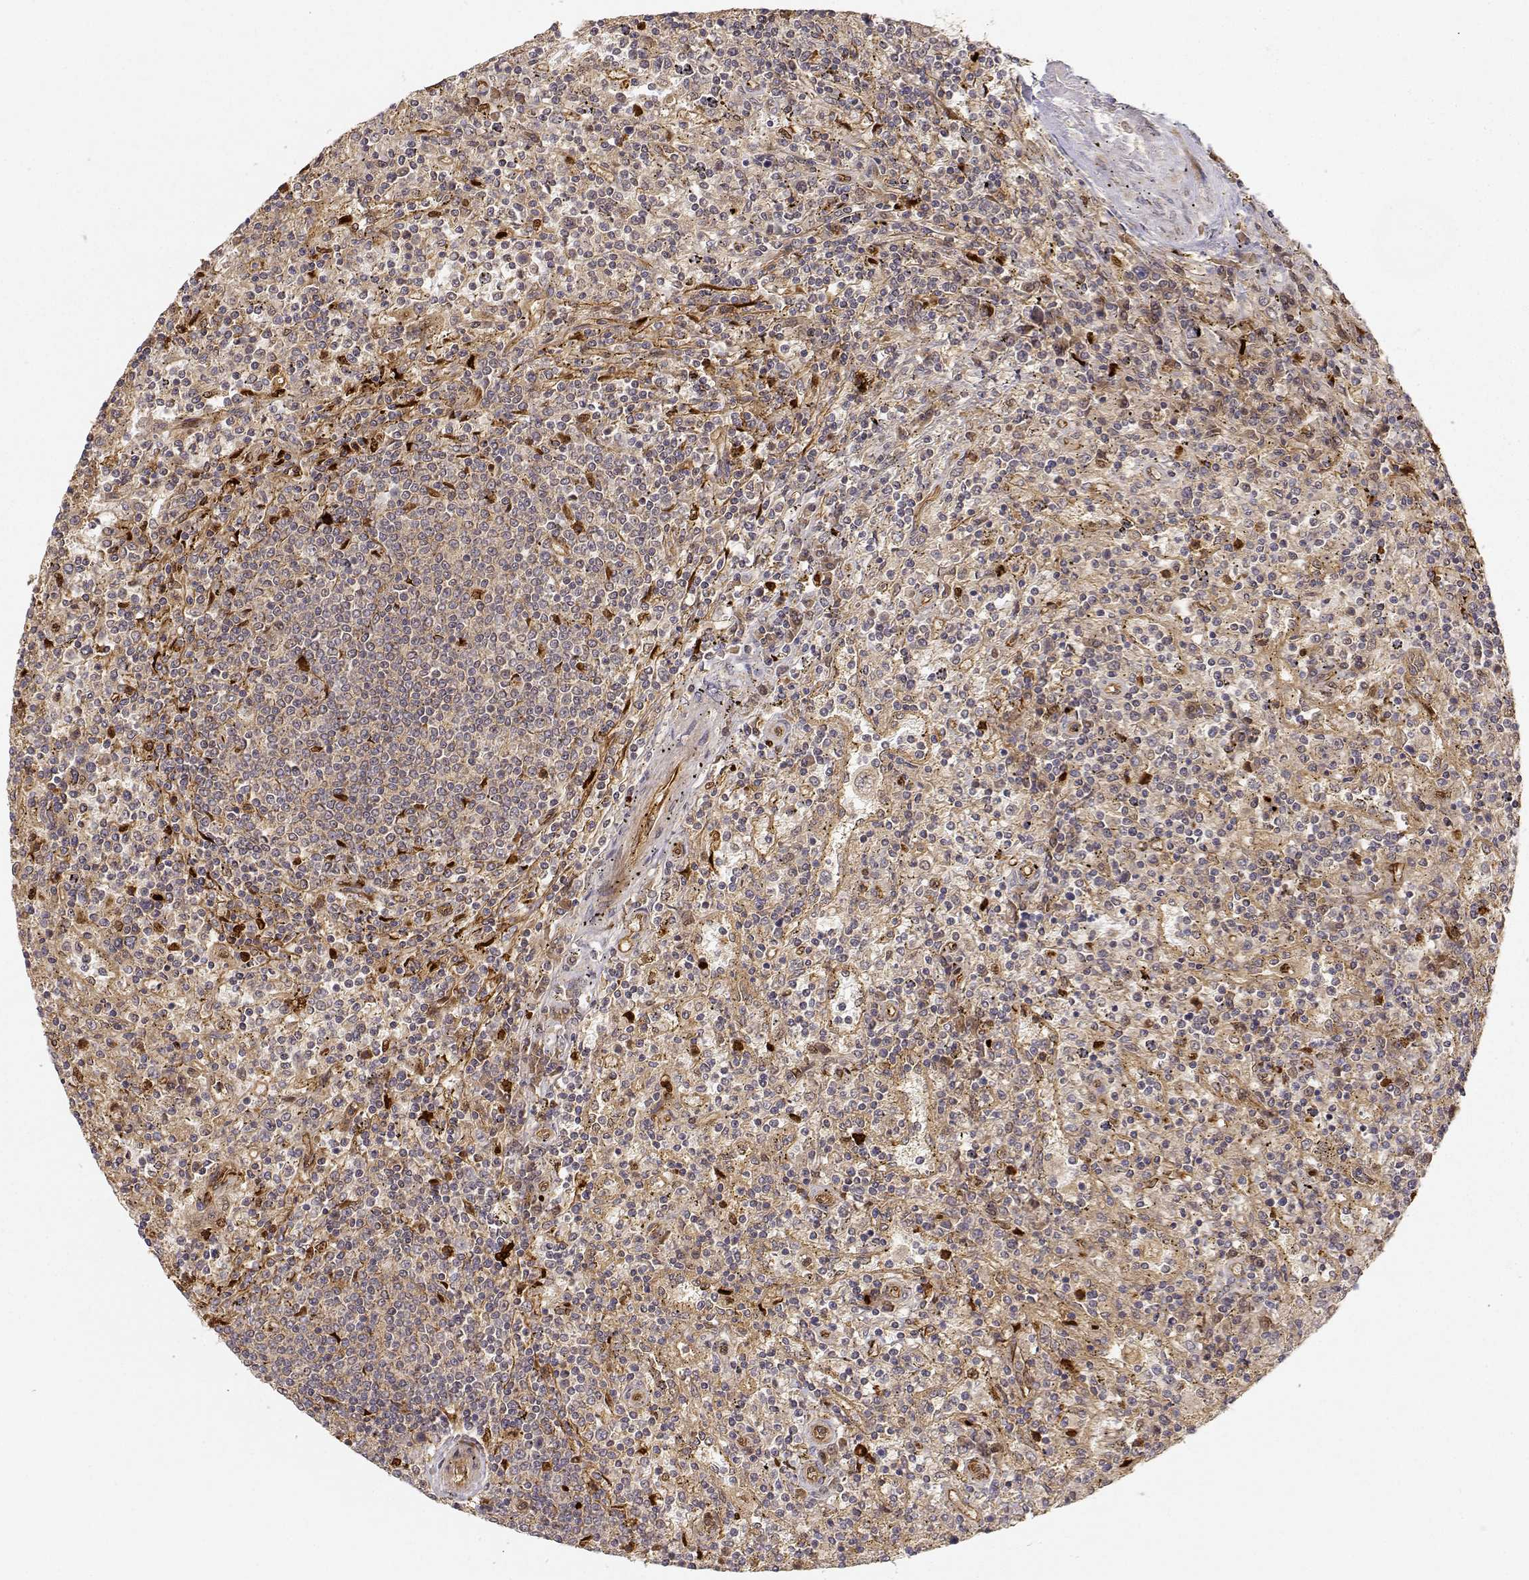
{"staining": {"intensity": "weak", "quantity": ">75%", "location": "cytoplasmic/membranous"}, "tissue": "lymphoma", "cell_type": "Tumor cells", "image_type": "cancer", "snomed": [{"axis": "morphology", "description": "Malignant lymphoma, non-Hodgkin's type, Low grade"}, {"axis": "topography", "description": "Spleen"}], "caption": "Lymphoma tissue displays weak cytoplasmic/membranous staining in about >75% of tumor cells", "gene": "CDK5RAP2", "patient": {"sex": "male", "age": 62}}